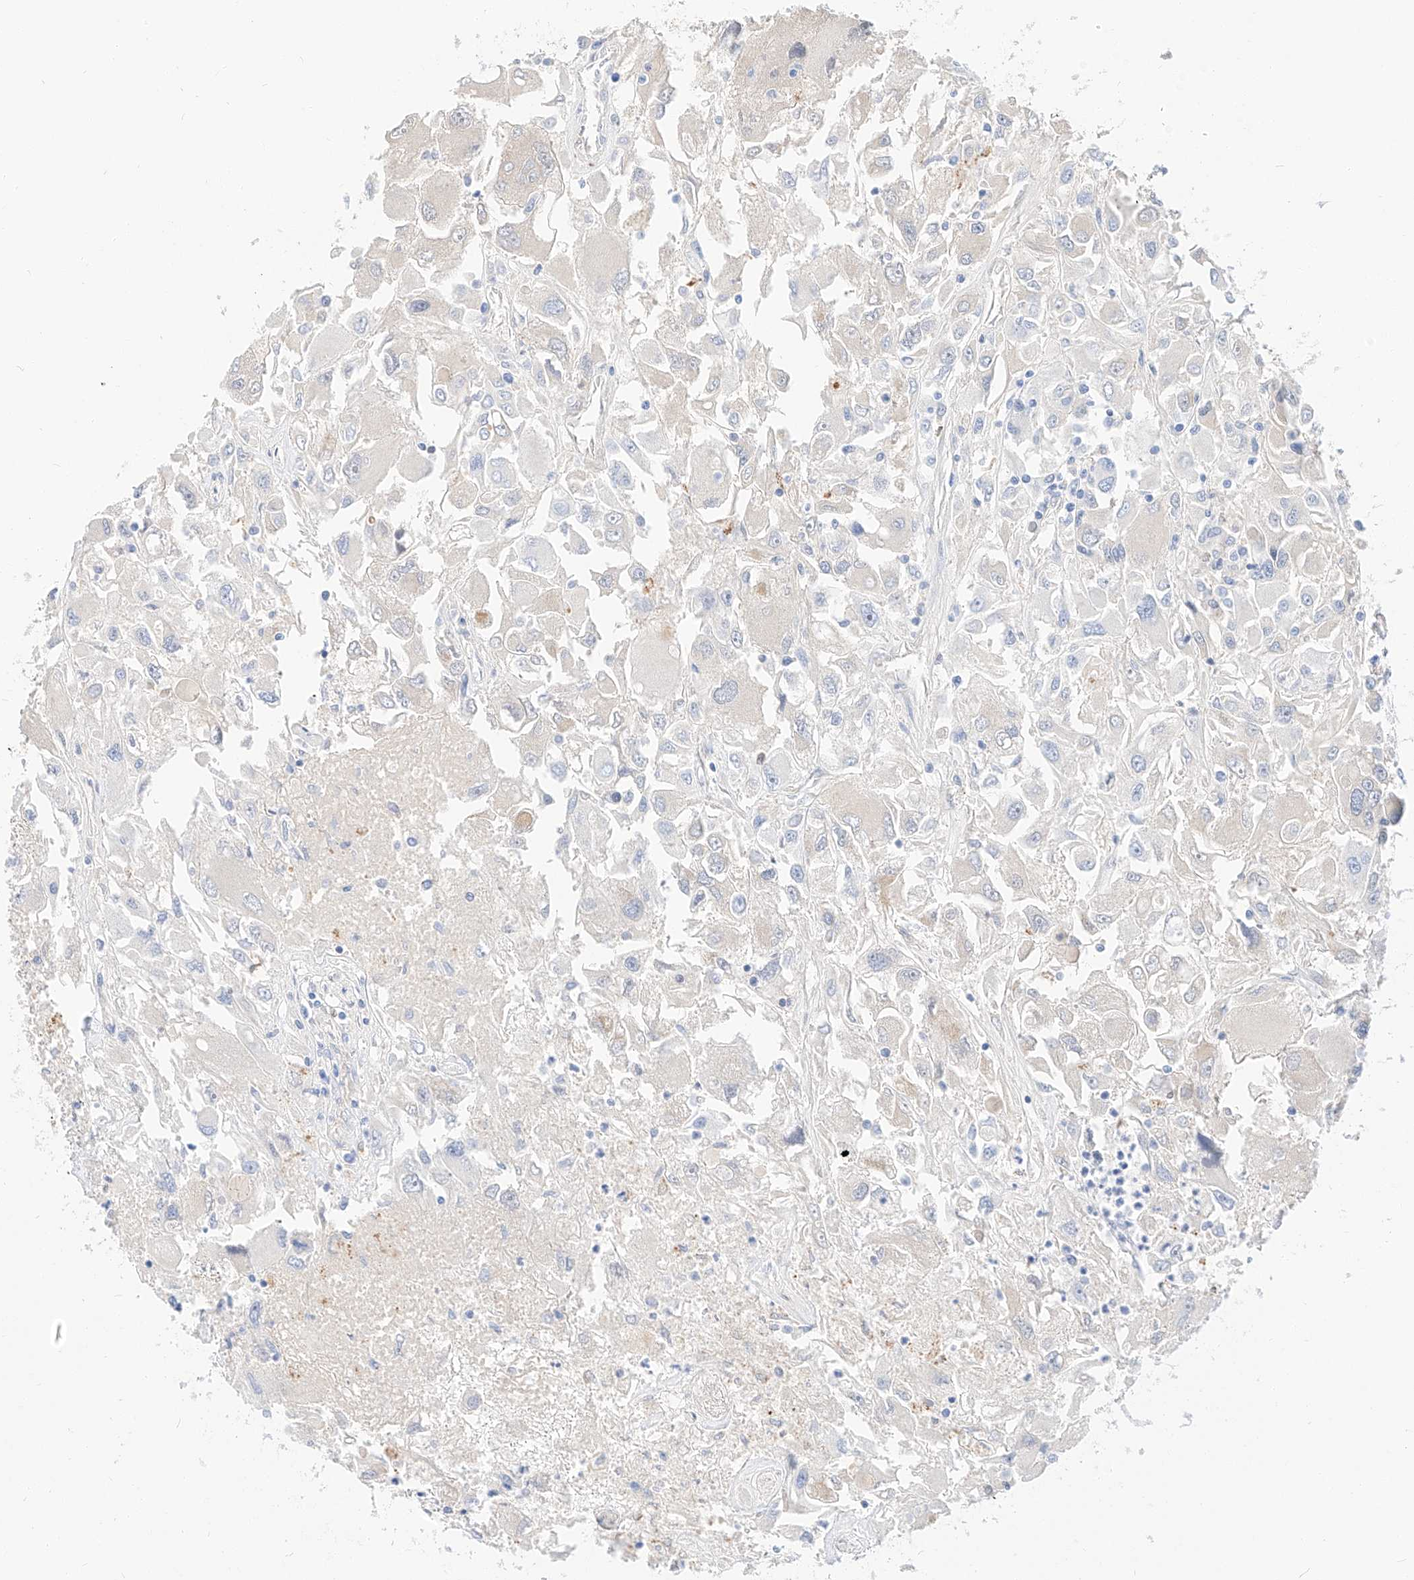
{"staining": {"intensity": "negative", "quantity": "none", "location": "none"}, "tissue": "renal cancer", "cell_type": "Tumor cells", "image_type": "cancer", "snomed": [{"axis": "morphology", "description": "Adenocarcinoma, NOS"}, {"axis": "topography", "description": "Kidney"}], "caption": "Adenocarcinoma (renal) stained for a protein using immunohistochemistry (IHC) exhibits no expression tumor cells.", "gene": "MAP7", "patient": {"sex": "female", "age": 52}}